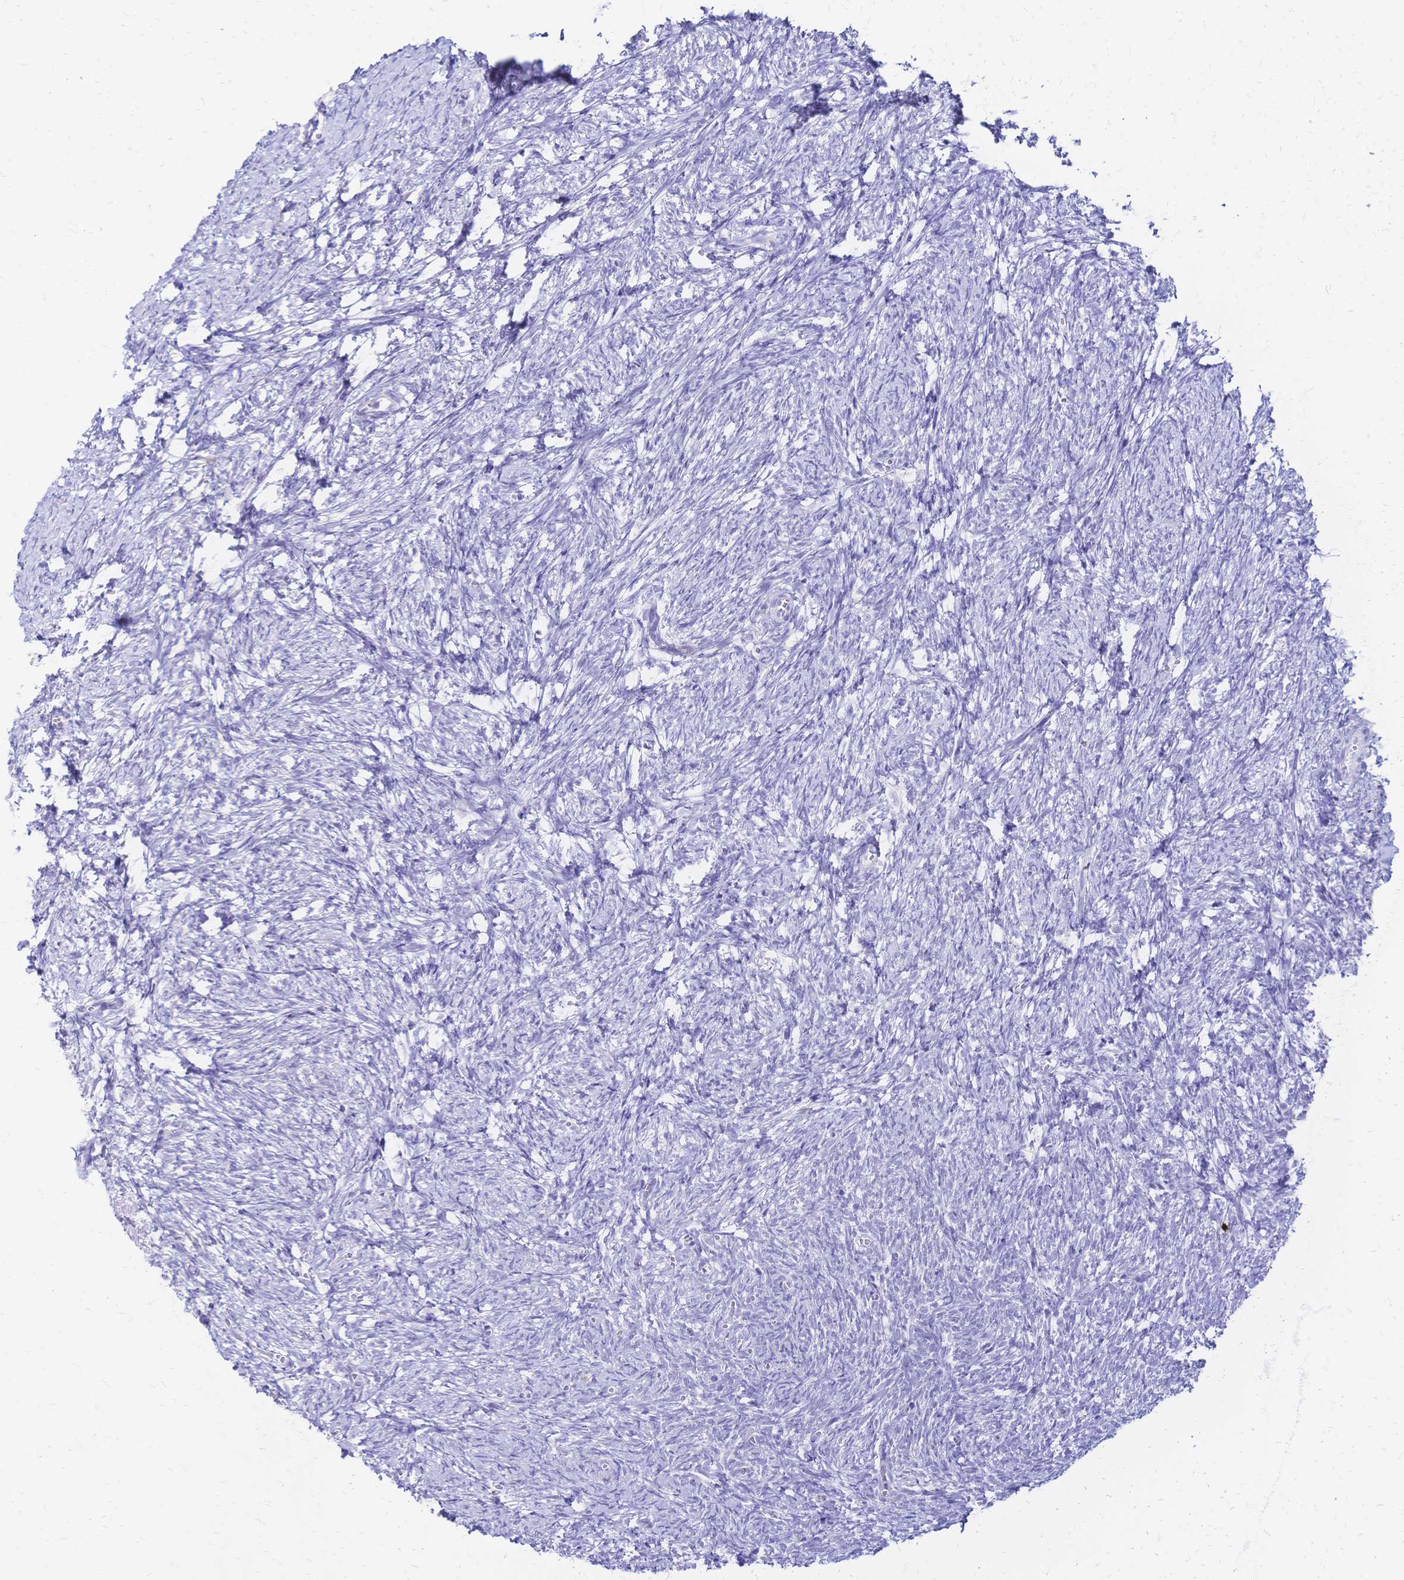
{"staining": {"intensity": "strong", "quantity": ">75%", "location": "cytoplasmic/membranous"}, "tissue": "ovary", "cell_type": "Follicle cells", "image_type": "normal", "snomed": [{"axis": "morphology", "description": "Normal tissue, NOS"}, {"axis": "topography", "description": "Ovary"}], "caption": "IHC of unremarkable ovary reveals high levels of strong cytoplasmic/membranous positivity in approximately >75% of follicle cells.", "gene": "GRB7", "patient": {"sex": "female", "age": 41}}